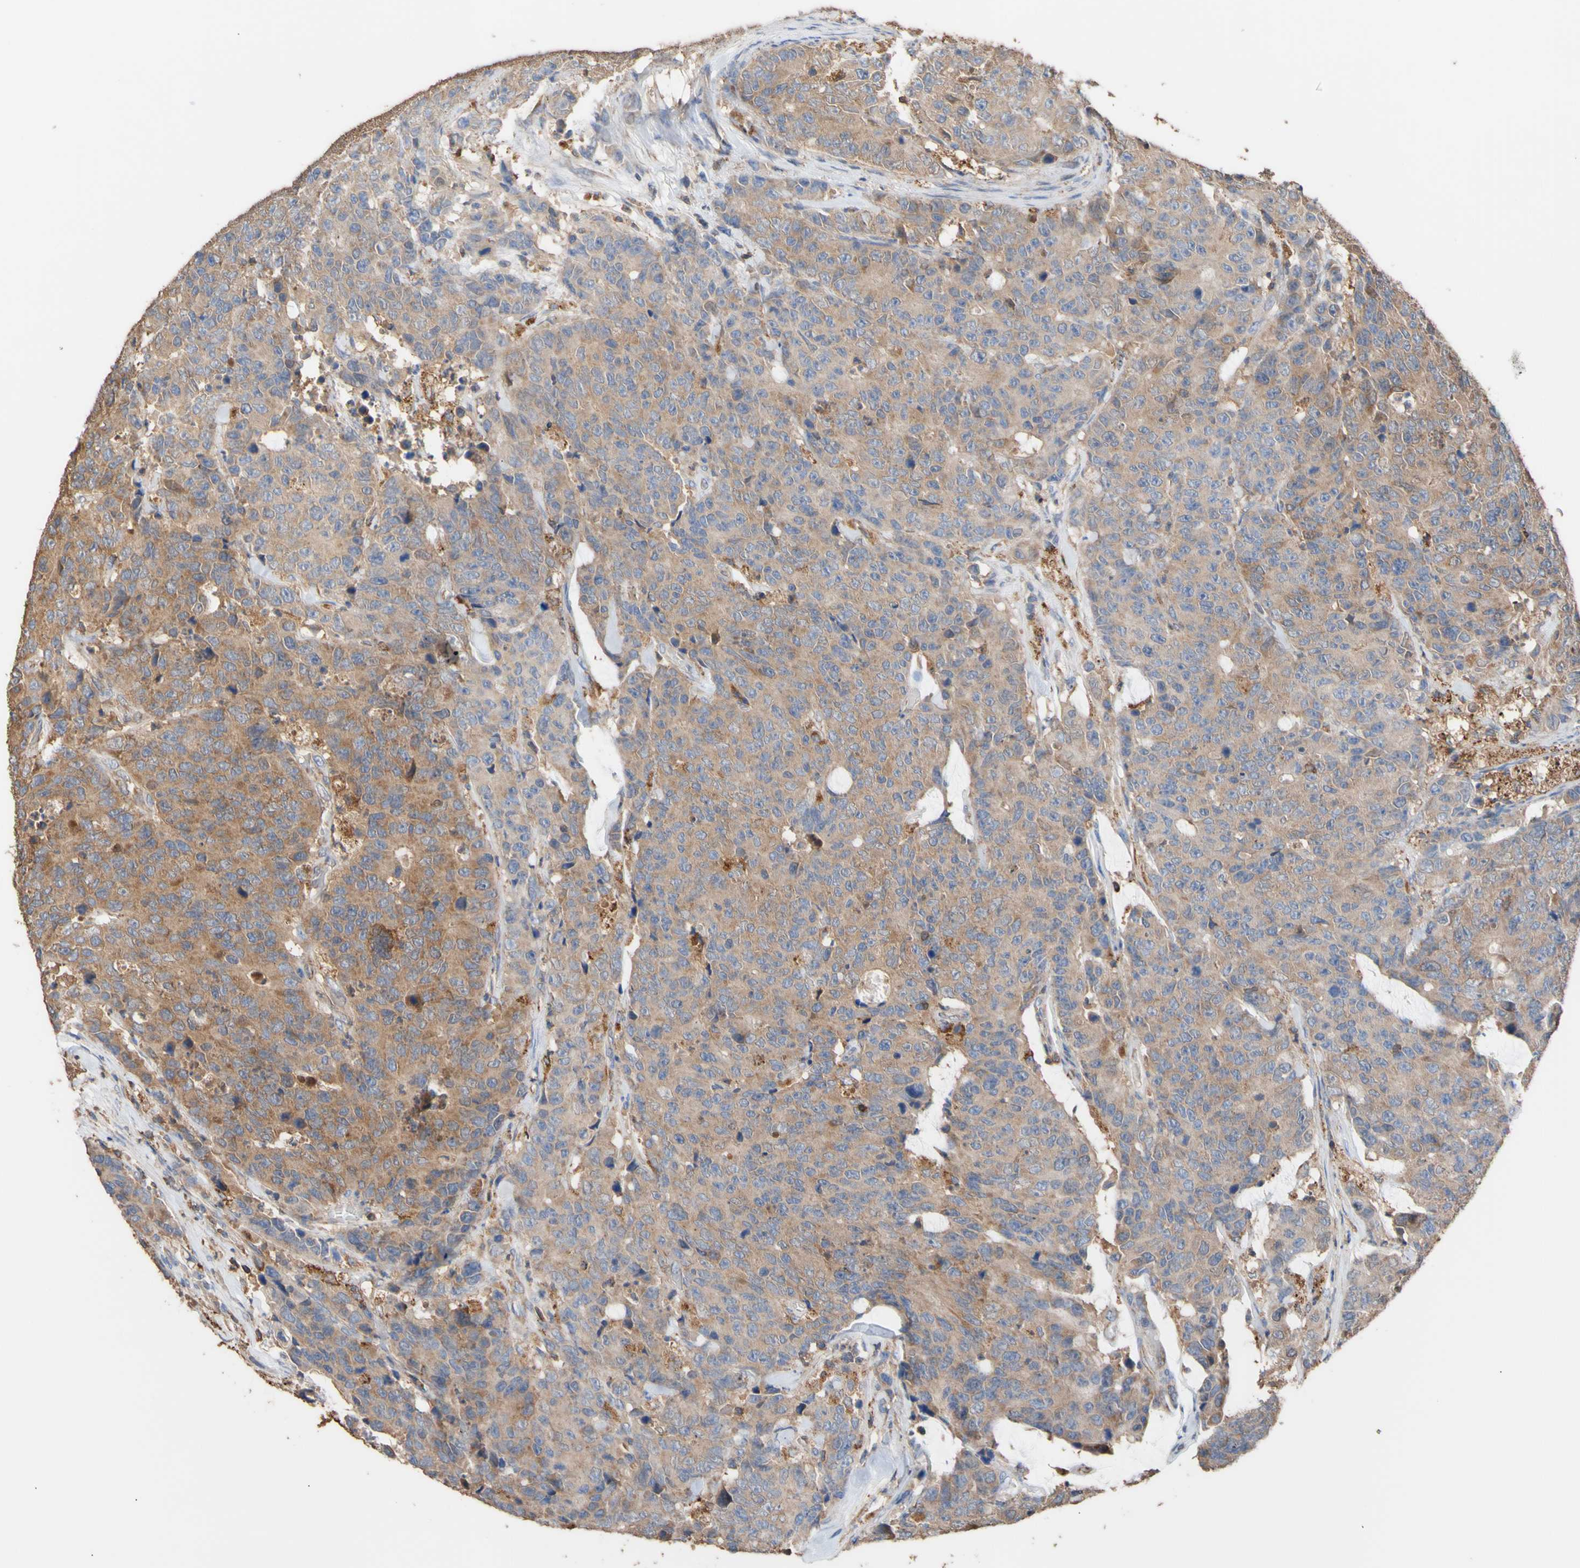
{"staining": {"intensity": "moderate", "quantity": ">75%", "location": "cytoplasmic/membranous"}, "tissue": "colorectal cancer", "cell_type": "Tumor cells", "image_type": "cancer", "snomed": [{"axis": "morphology", "description": "Adenocarcinoma, NOS"}, {"axis": "topography", "description": "Colon"}], "caption": "DAB immunohistochemical staining of colorectal cancer (adenocarcinoma) exhibits moderate cytoplasmic/membranous protein expression in approximately >75% of tumor cells. (Stains: DAB in brown, nuclei in blue, Microscopy: brightfield microscopy at high magnification).", "gene": "ALDH9A1", "patient": {"sex": "female", "age": 86}}